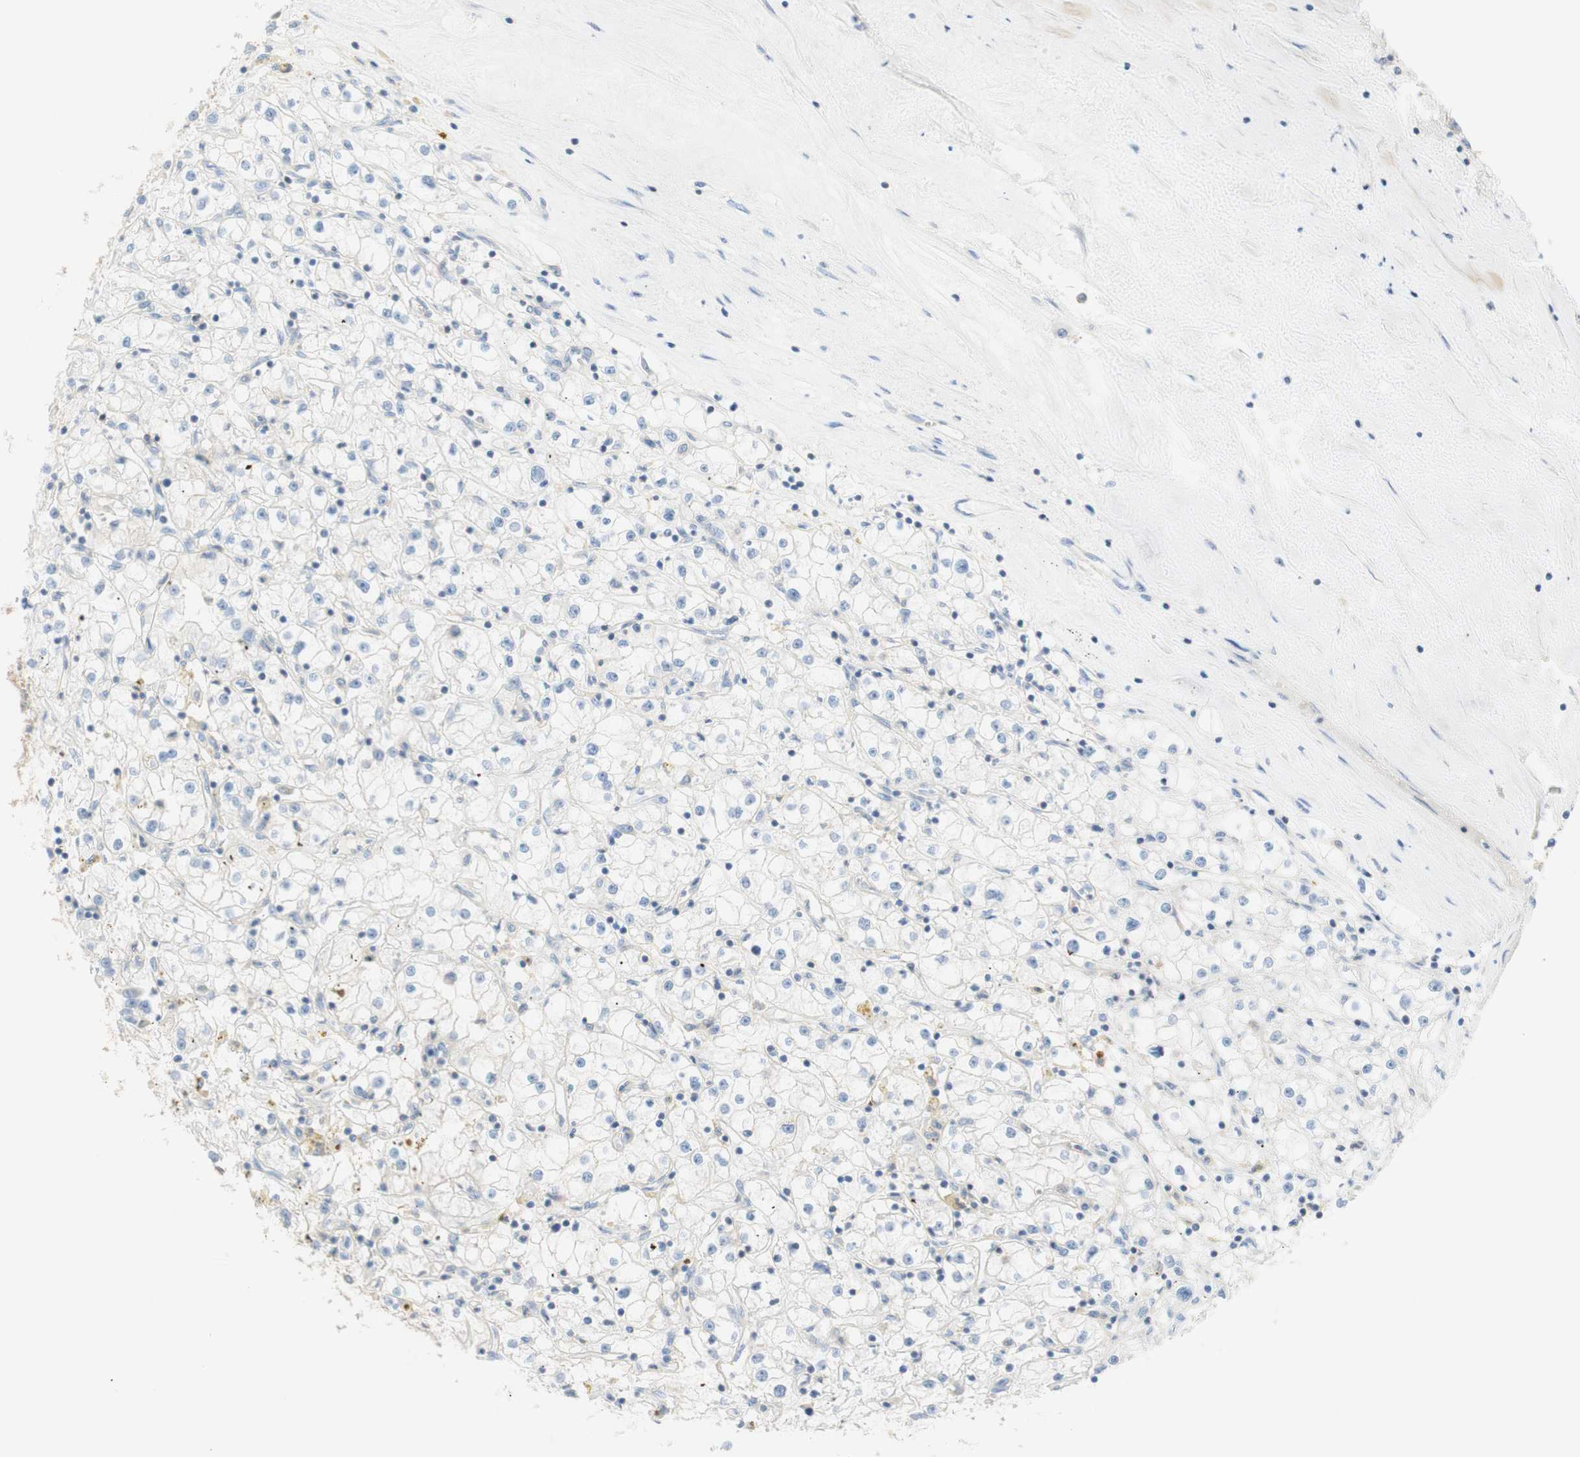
{"staining": {"intensity": "negative", "quantity": "none", "location": "none"}, "tissue": "renal cancer", "cell_type": "Tumor cells", "image_type": "cancer", "snomed": [{"axis": "morphology", "description": "Adenocarcinoma, NOS"}, {"axis": "topography", "description": "Kidney"}], "caption": "An image of human renal cancer is negative for staining in tumor cells.", "gene": "ATP2B1", "patient": {"sex": "male", "age": 56}}